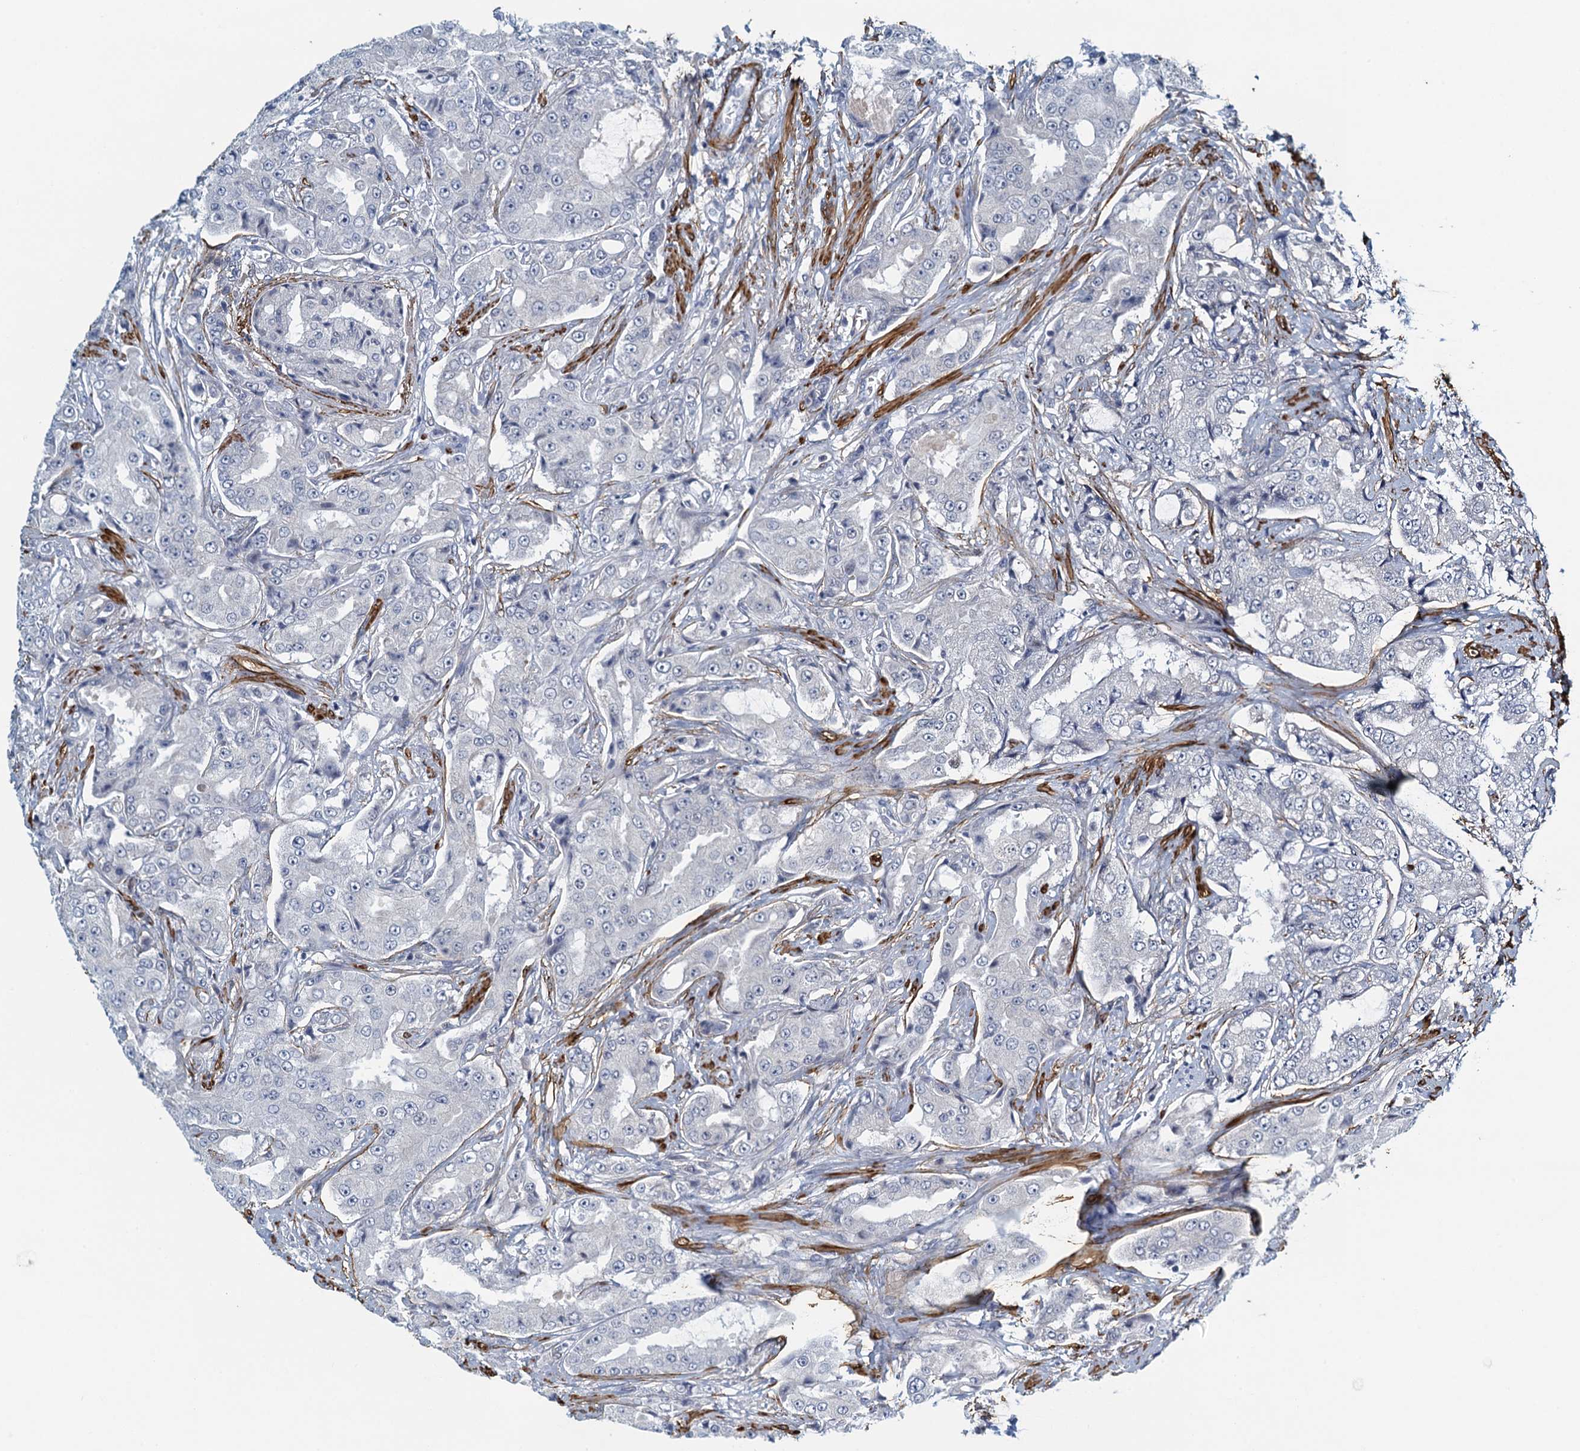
{"staining": {"intensity": "negative", "quantity": "none", "location": "none"}, "tissue": "prostate cancer", "cell_type": "Tumor cells", "image_type": "cancer", "snomed": [{"axis": "morphology", "description": "Adenocarcinoma, High grade"}, {"axis": "topography", "description": "Prostate"}], "caption": "High power microscopy histopathology image of an immunohistochemistry (IHC) histopathology image of high-grade adenocarcinoma (prostate), revealing no significant expression in tumor cells. (DAB (3,3'-diaminobenzidine) immunohistochemistry, high magnification).", "gene": "ALG2", "patient": {"sex": "male", "age": 73}}